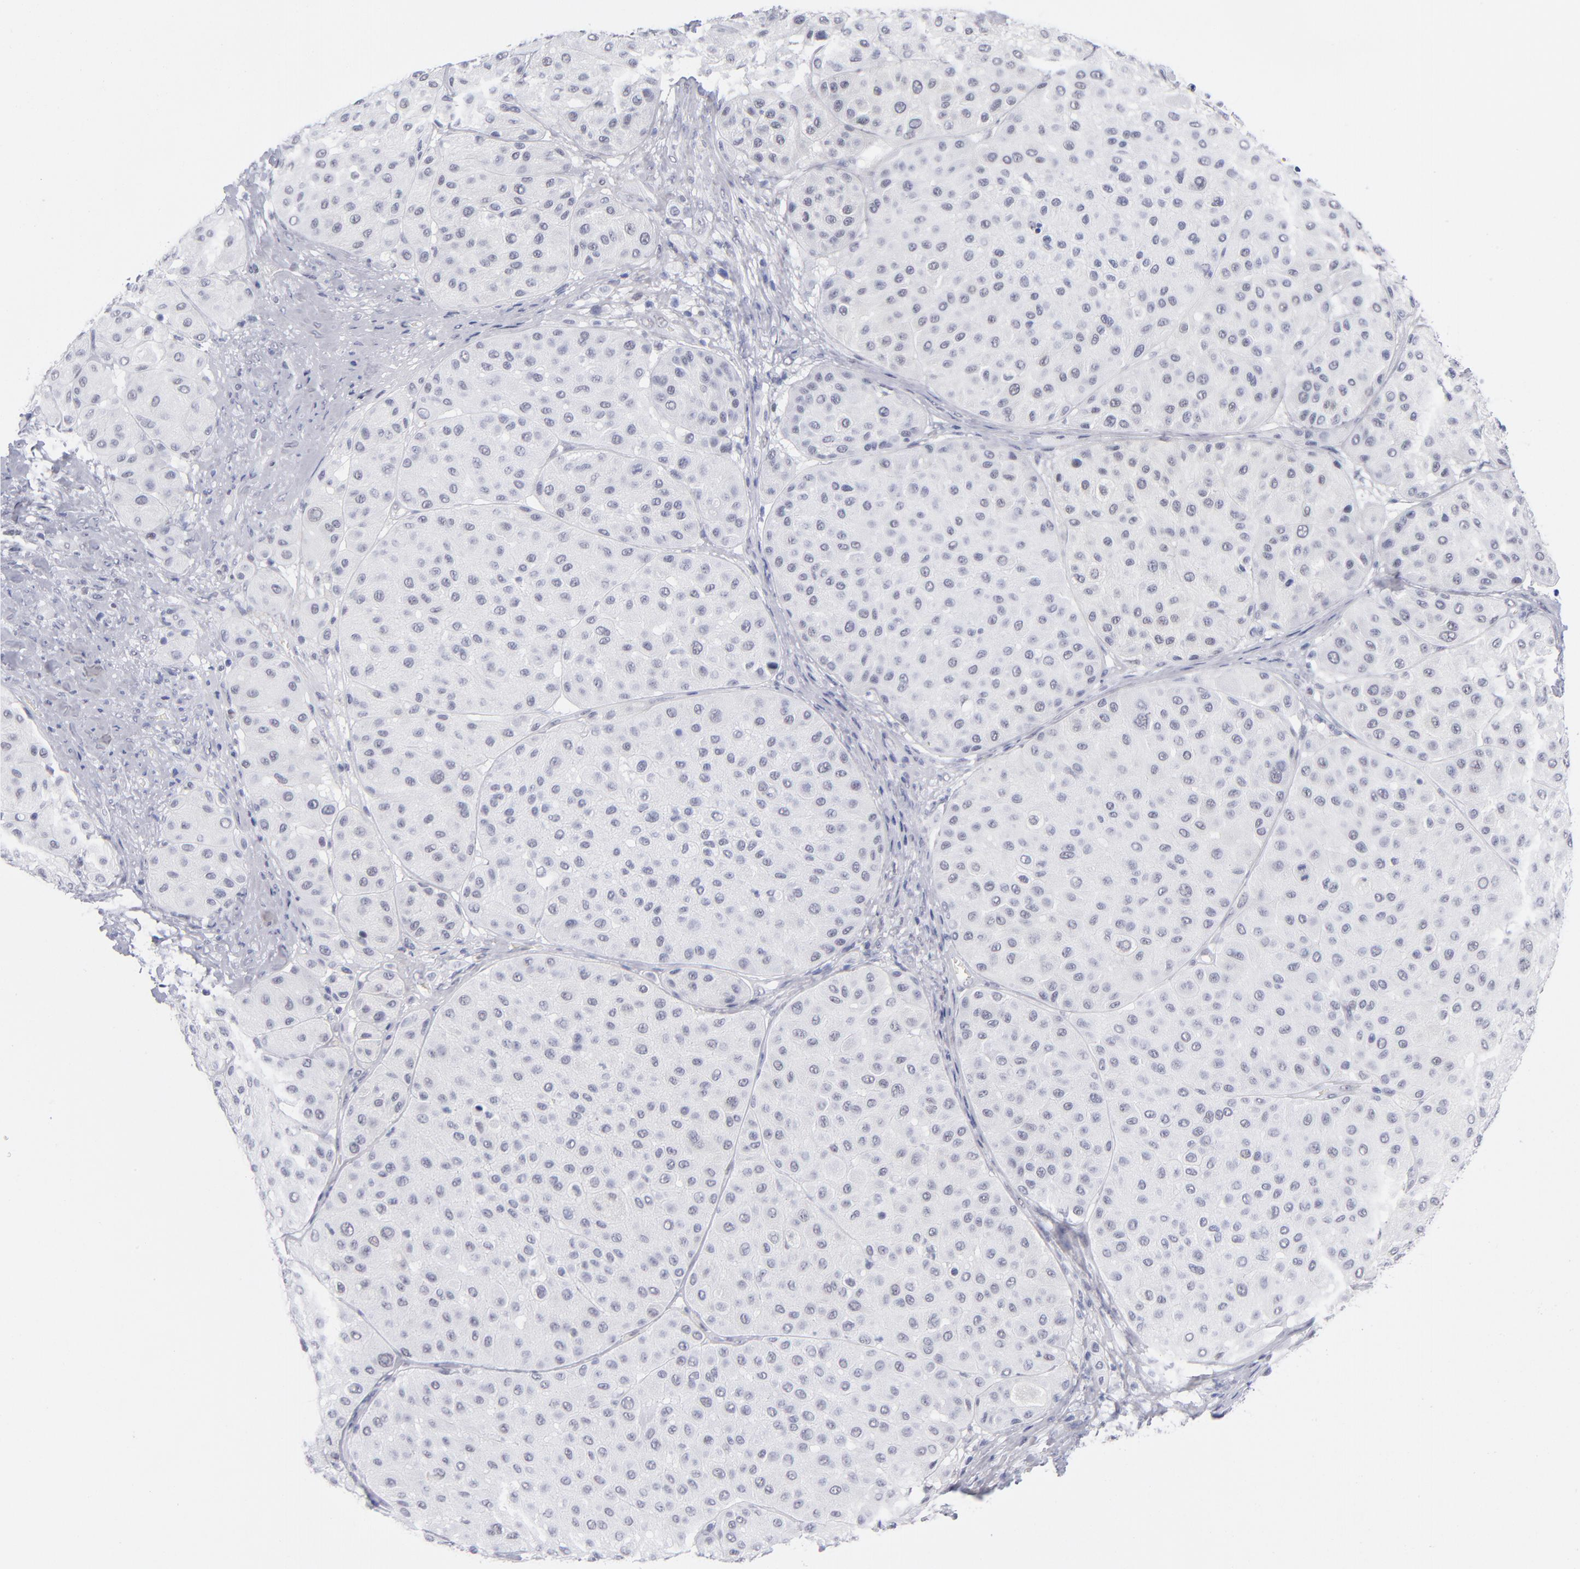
{"staining": {"intensity": "negative", "quantity": "none", "location": "none"}, "tissue": "melanoma", "cell_type": "Tumor cells", "image_type": "cancer", "snomed": [{"axis": "morphology", "description": "Normal tissue, NOS"}, {"axis": "morphology", "description": "Malignant melanoma, Metastatic site"}, {"axis": "topography", "description": "Skin"}], "caption": "Photomicrograph shows no protein staining in tumor cells of malignant melanoma (metastatic site) tissue. Nuclei are stained in blue.", "gene": "SNRPB", "patient": {"sex": "male", "age": 41}}